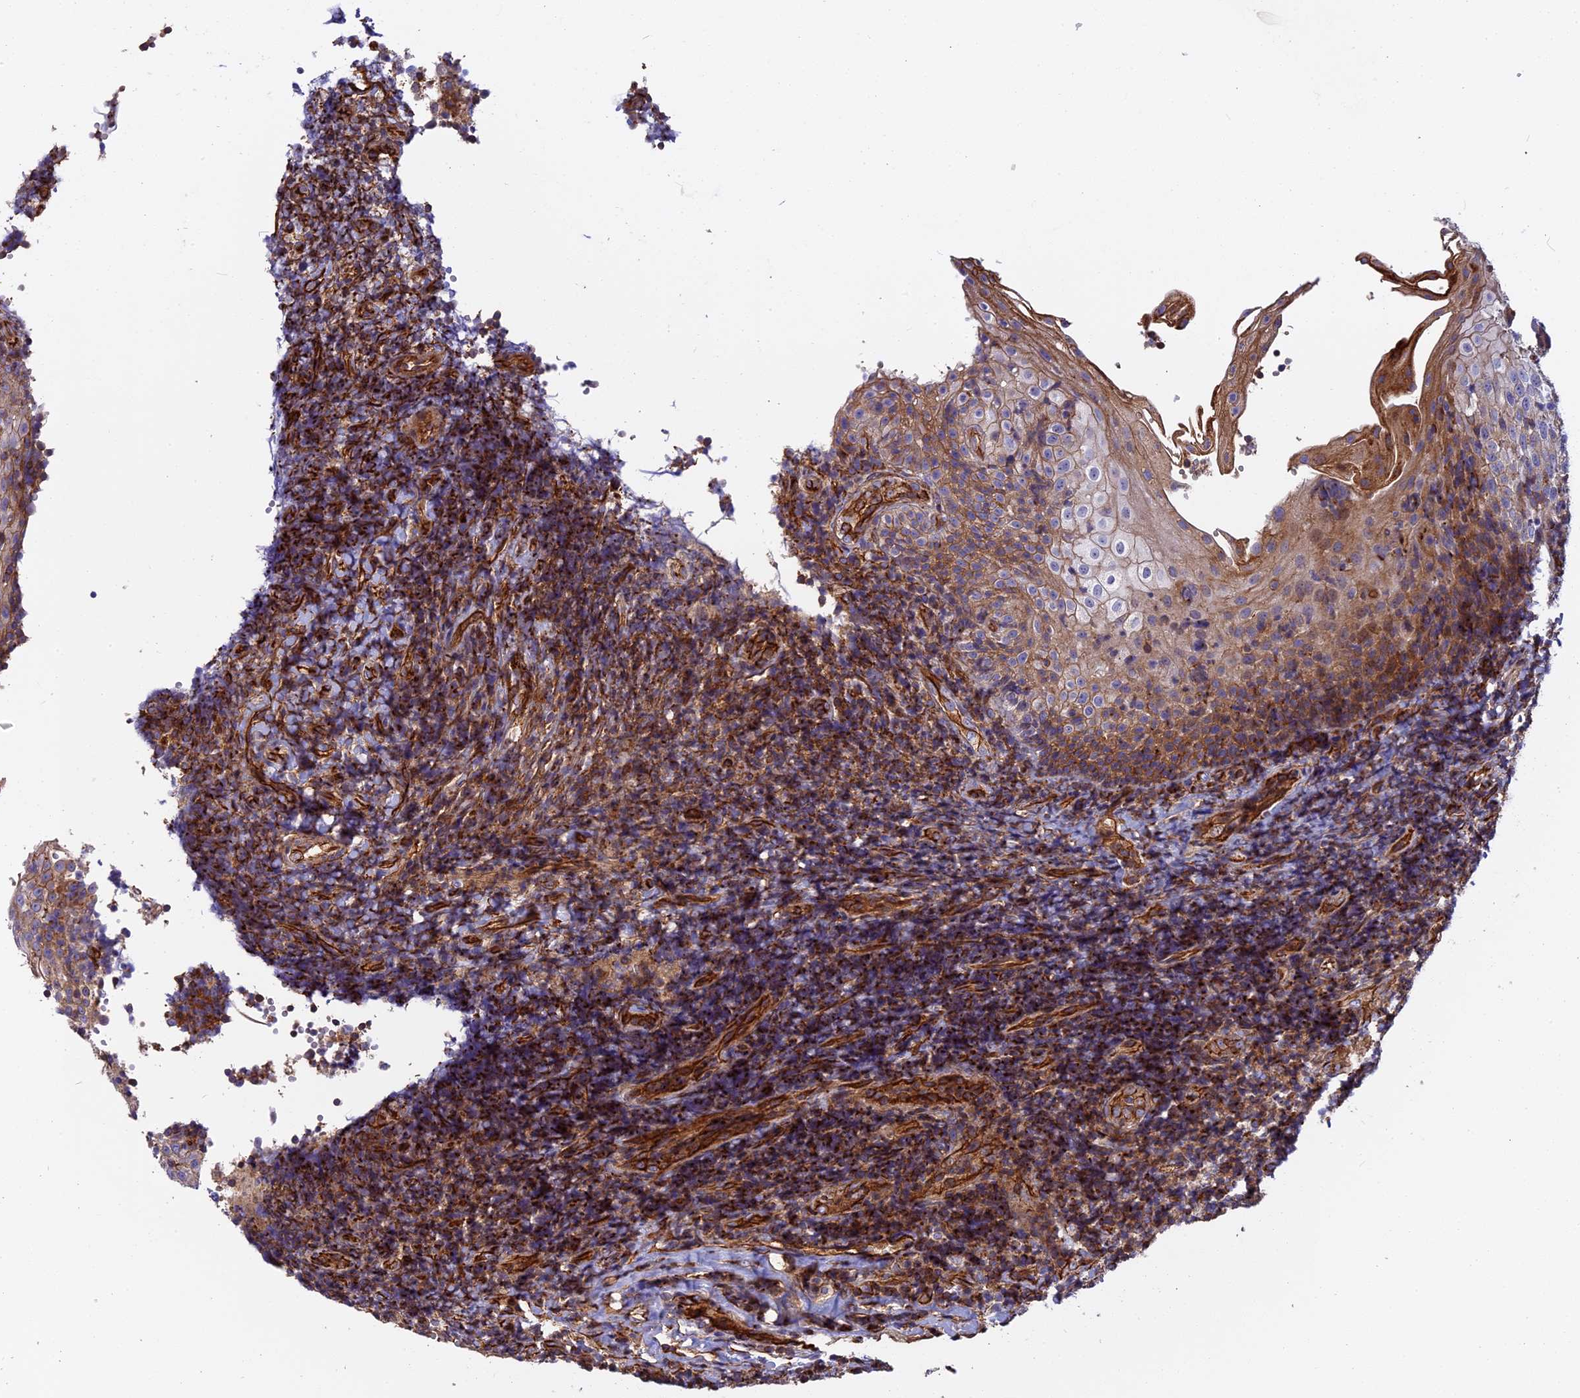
{"staining": {"intensity": "moderate", "quantity": "25%-75%", "location": "cytoplasmic/membranous"}, "tissue": "tonsil", "cell_type": "Germinal center cells", "image_type": "normal", "snomed": [{"axis": "morphology", "description": "Normal tissue, NOS"}, {"axis": "topography", "description": "Tonsil"}], "caption": "Protein staining of normal tonsil reveals moderate cytoplasmic/membranous staining in about 25%-75% of germinal center cells.", "gene": "CNBD2", "patient": {"sex": "female", "age": 40}}